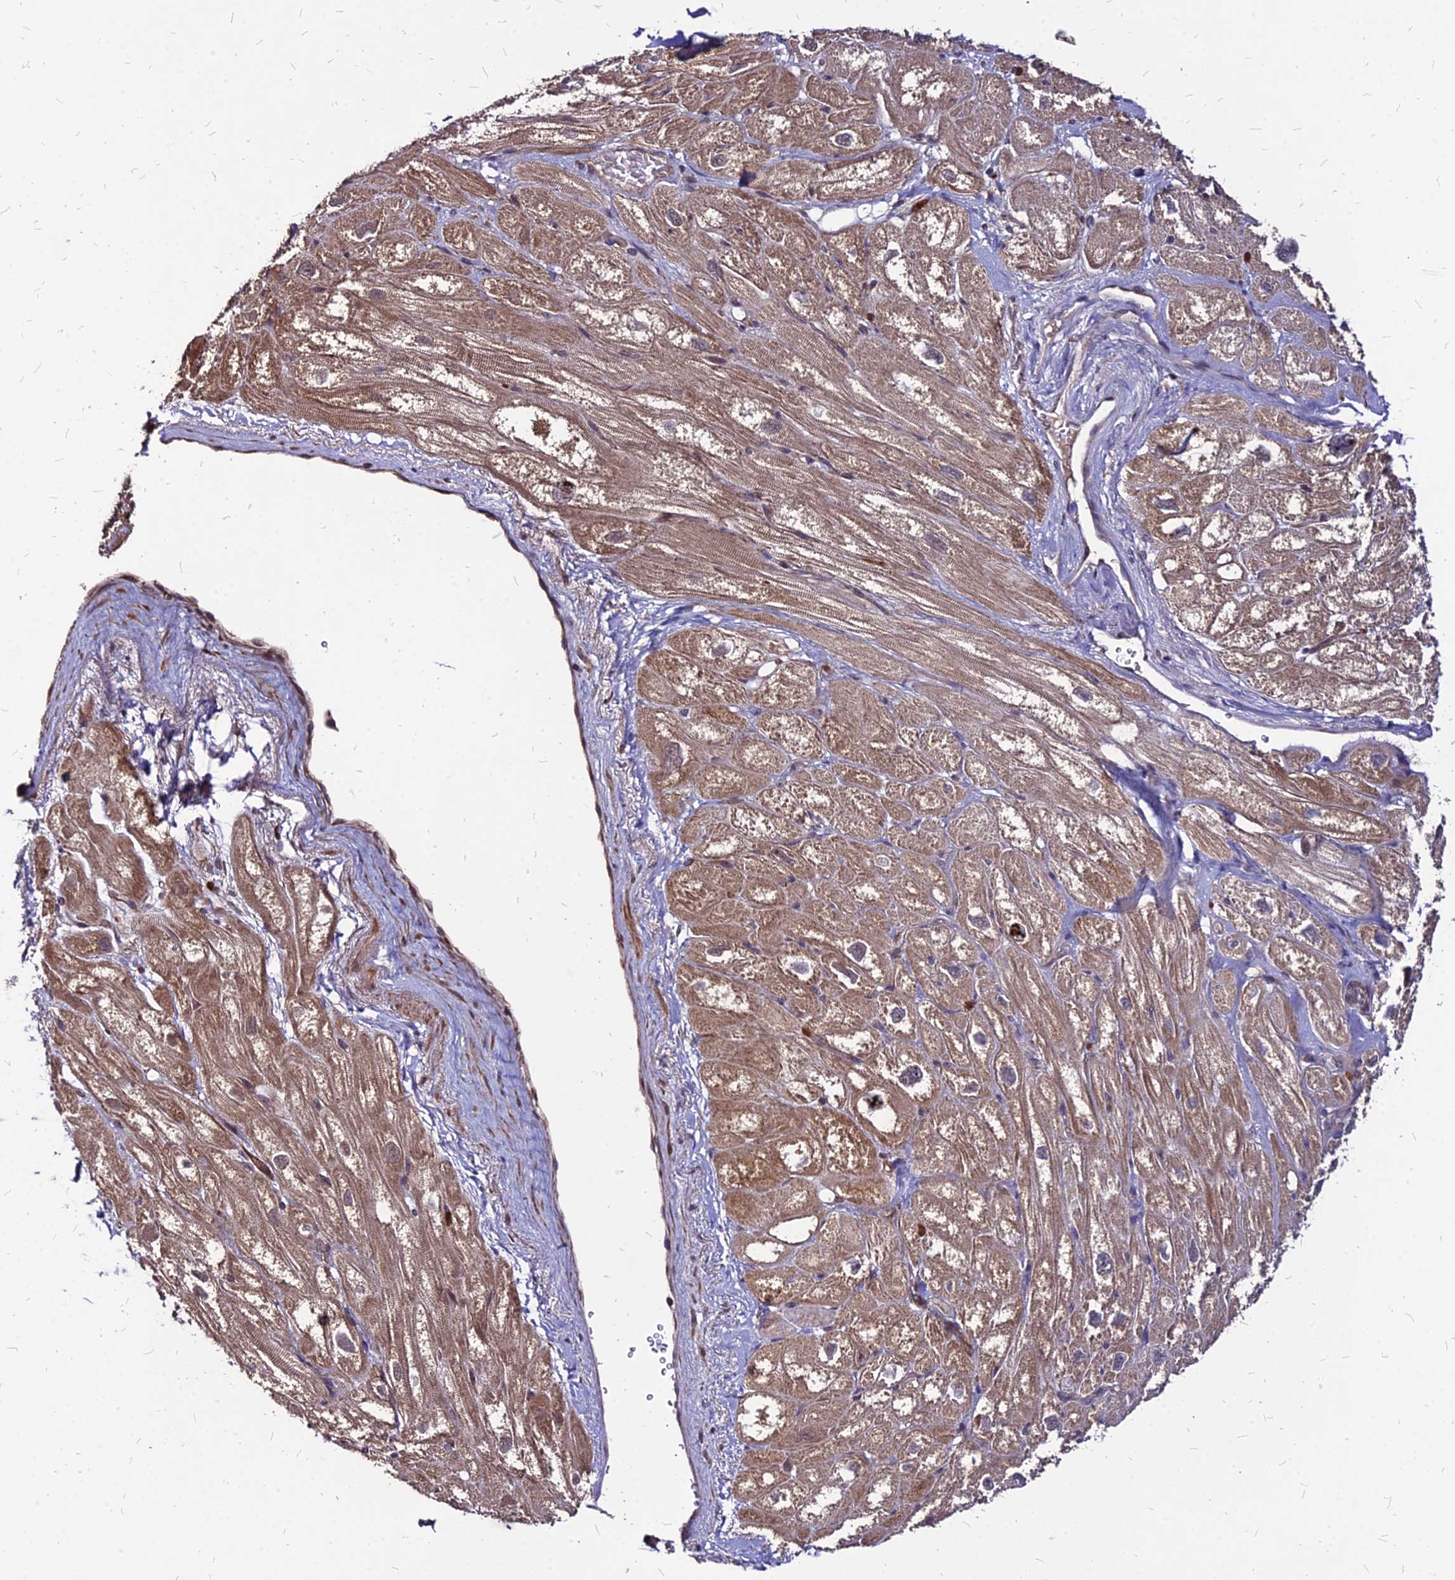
{"staining": {"intensity": "weak", "quantity": ">75%", "location": "cytoplasmic/membranous"}, "tissue": "heart muscle", "cell_type": "Cardiomyocytes", "image_type": "normal", "snomed": [{"axis": "morphology", "description": "Normal tissue, NOS"}, {"axis": "topography", "description": "Heart"}], "caption": "Protein staining by immunohistochemistry (IHC) shows weak cytoplasmic/membranous staining in approximately >75% of cardiomyocytes in benign heart muscle.", "gene": "APBA3", "patient": {"sex": "male", "age": 50}}